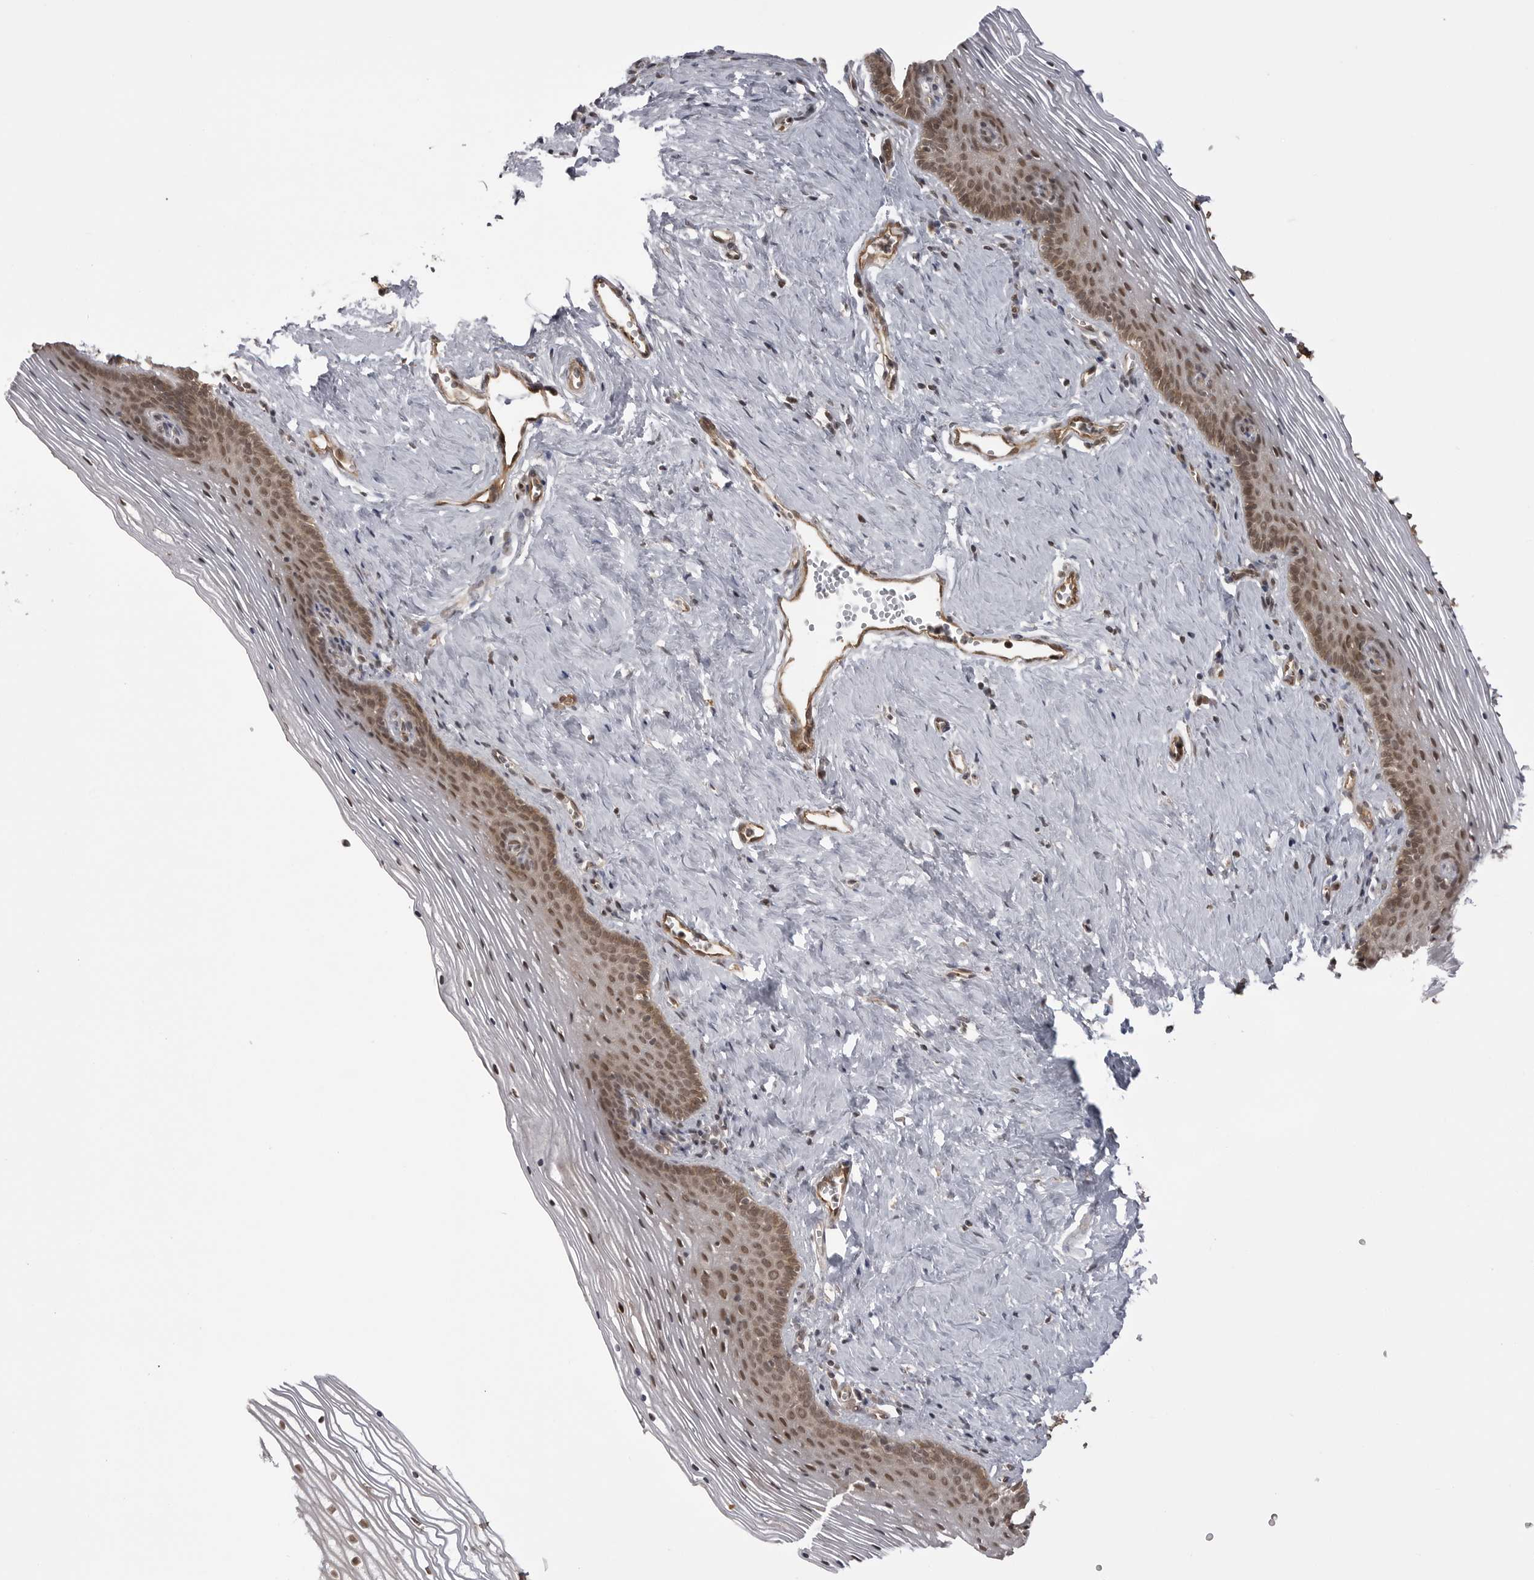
{"staining": {"intensity": "moderate", "quantity": ">75%", "location": "cytoplasmic/membranous,nuclear"}, "tissue": "vagina", "cell_type": "Squamous epithelial cells", "image_type": "normal", "snomed": [{"axis": "morphology", "description": "Normal tissue, NOS"}, {"axis": "topography", "description": "Vagina"}], "caption": "Immunohistochemical staining of unremarkable human vagina exhibits >75% levels of moderate cytoplasmic/membranous,nuclear protein positivity in approximately >75% of squamous epithelial cells.", "gene": "SORBS1", "patient": {"sex": "female", "age": 32}}